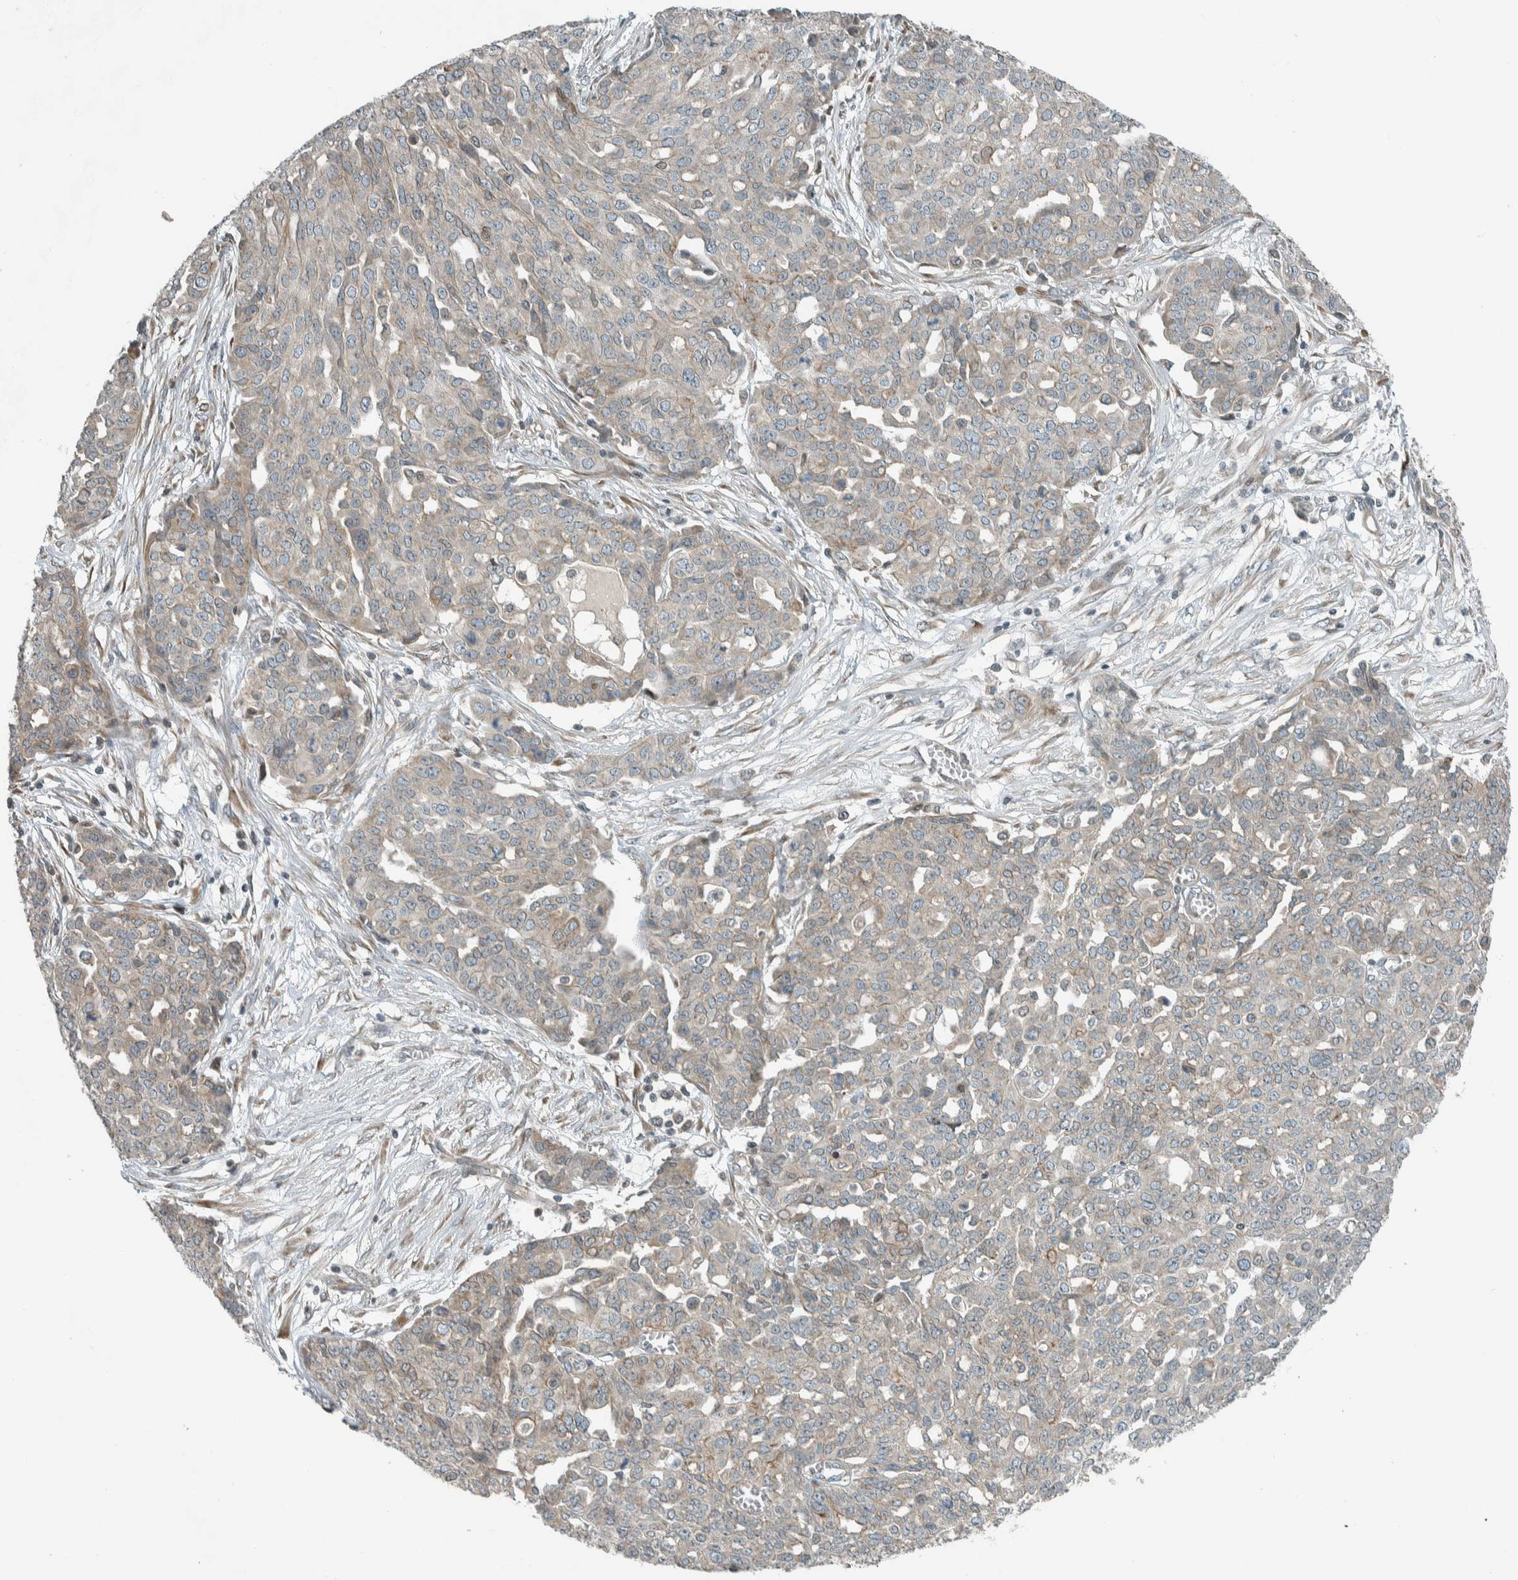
{"staining": {"intensity": "weak", "quantity": "<25%", "location": "cytoplasmic/membranous"}, "tissue": "ovarian cancer", "cell_type": "Tumor cells", "image_type": "cancer", "snomed": [{"axis": "morphology", "description": "Cystadenocarcinoma, serous, NOS"}, {"axis": "topography", "description": "Soft tissue"}, {"axis": "topography", "description": "Ovary"}], "caption": "Ovarian cancer (serous cystadenocarcinoma) was stained to show a protein in brown. There is no significant positivity in tumor cells.", "gene": "SEL1L", "patient": {"sex": "female", "age": 57}}